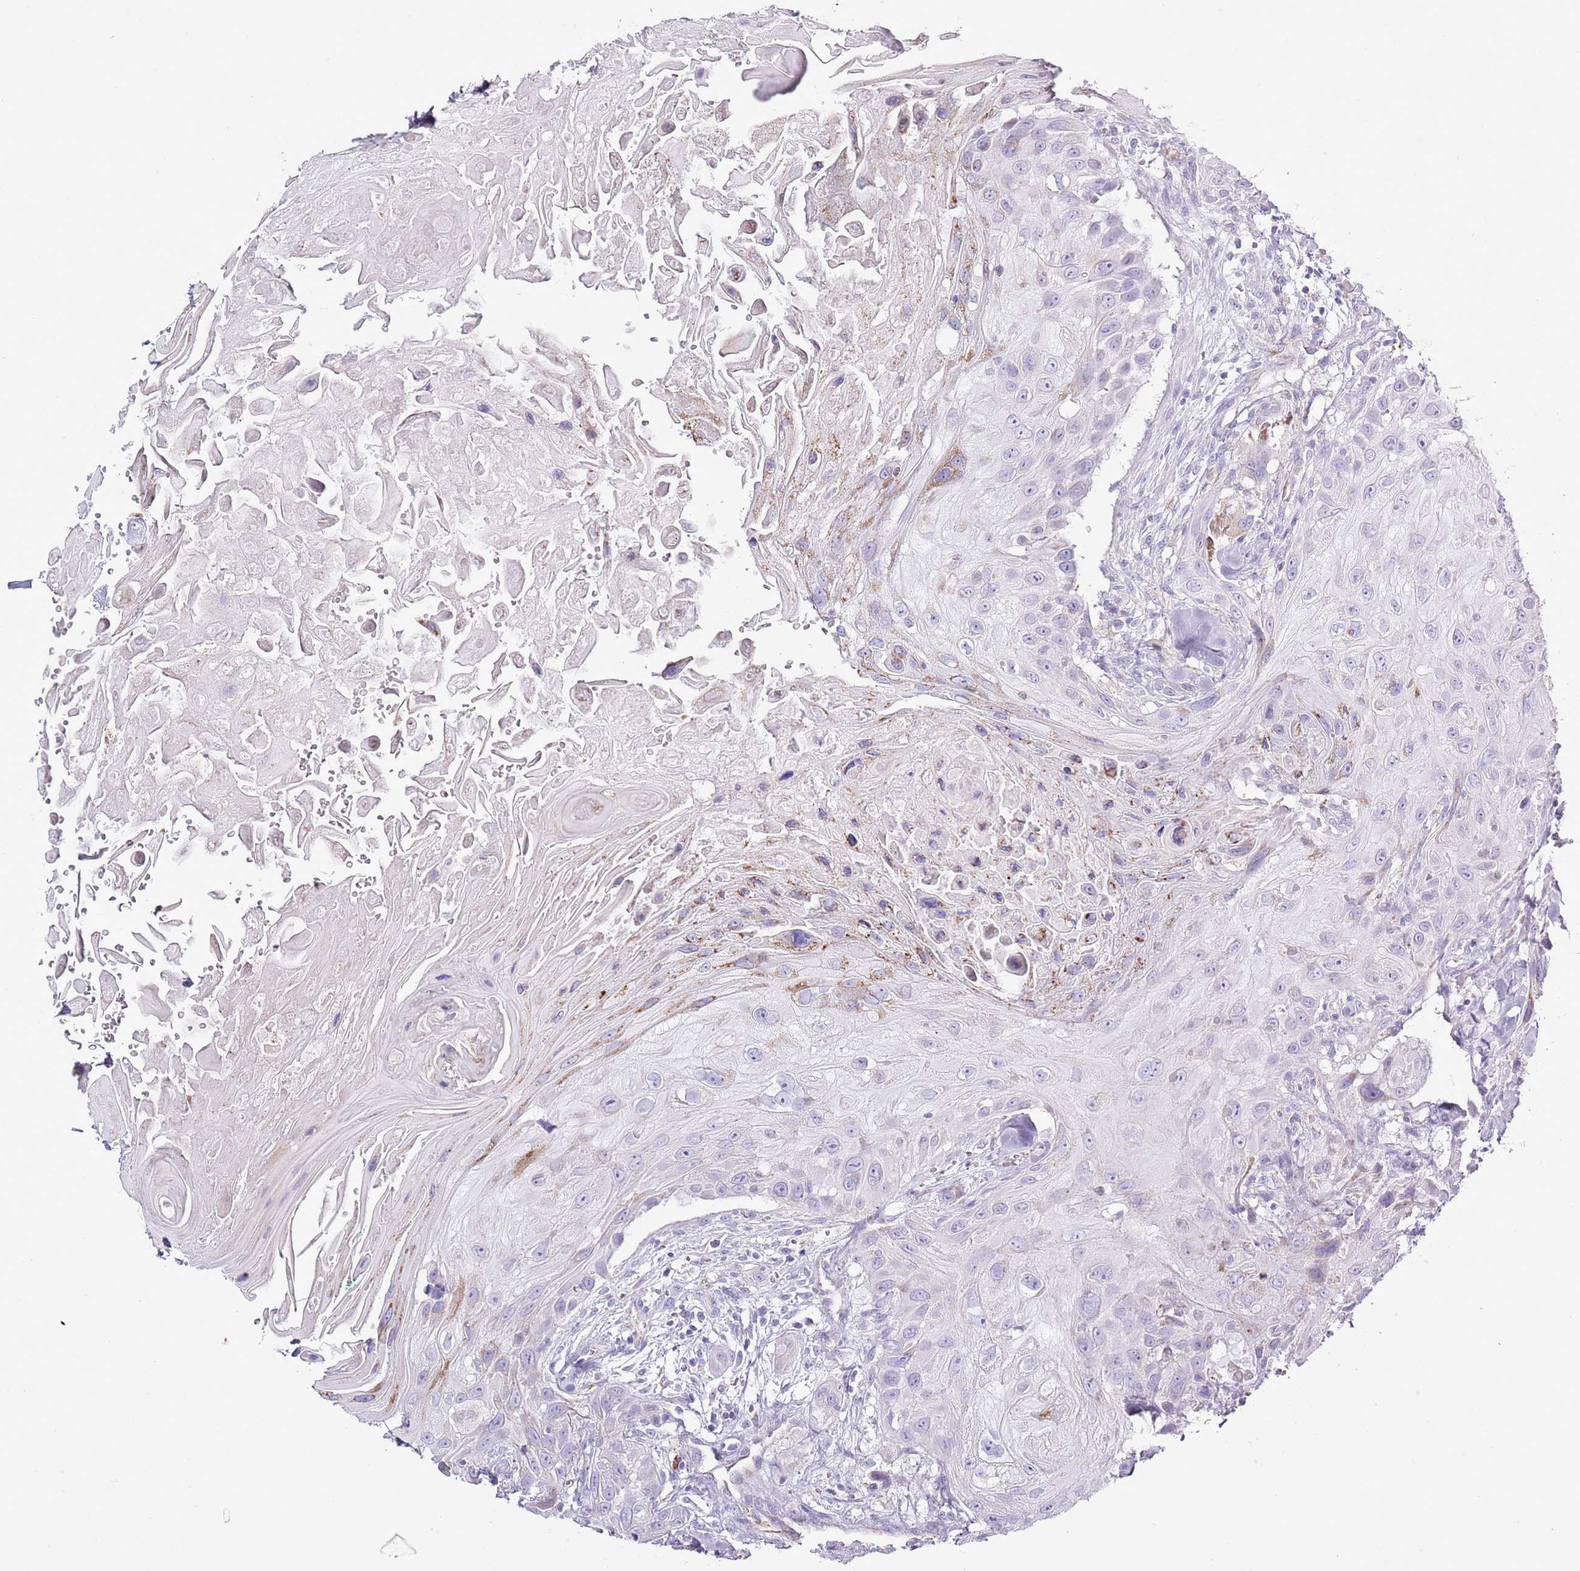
{"staining": {"intensity": "negative", "quantity": "none", "location": "none"}, "tissue": "head and neck cancer", "cell_type": "Tumor cells", "image_type": "cancer", "snomed": [{"axis": "morphology", "description": "Squamous cell carcinoma, NOS"}, {"axis": "topography", "description": "Head-Neck"}], "caption": "IHC photomicrograph of head and neck squamous cell carcinoma stained for a protein (brown), which exhibits no positivity in tumor cells.", "gene": "SLC23A1", "patient": {"sex": "male", "age": 81}}